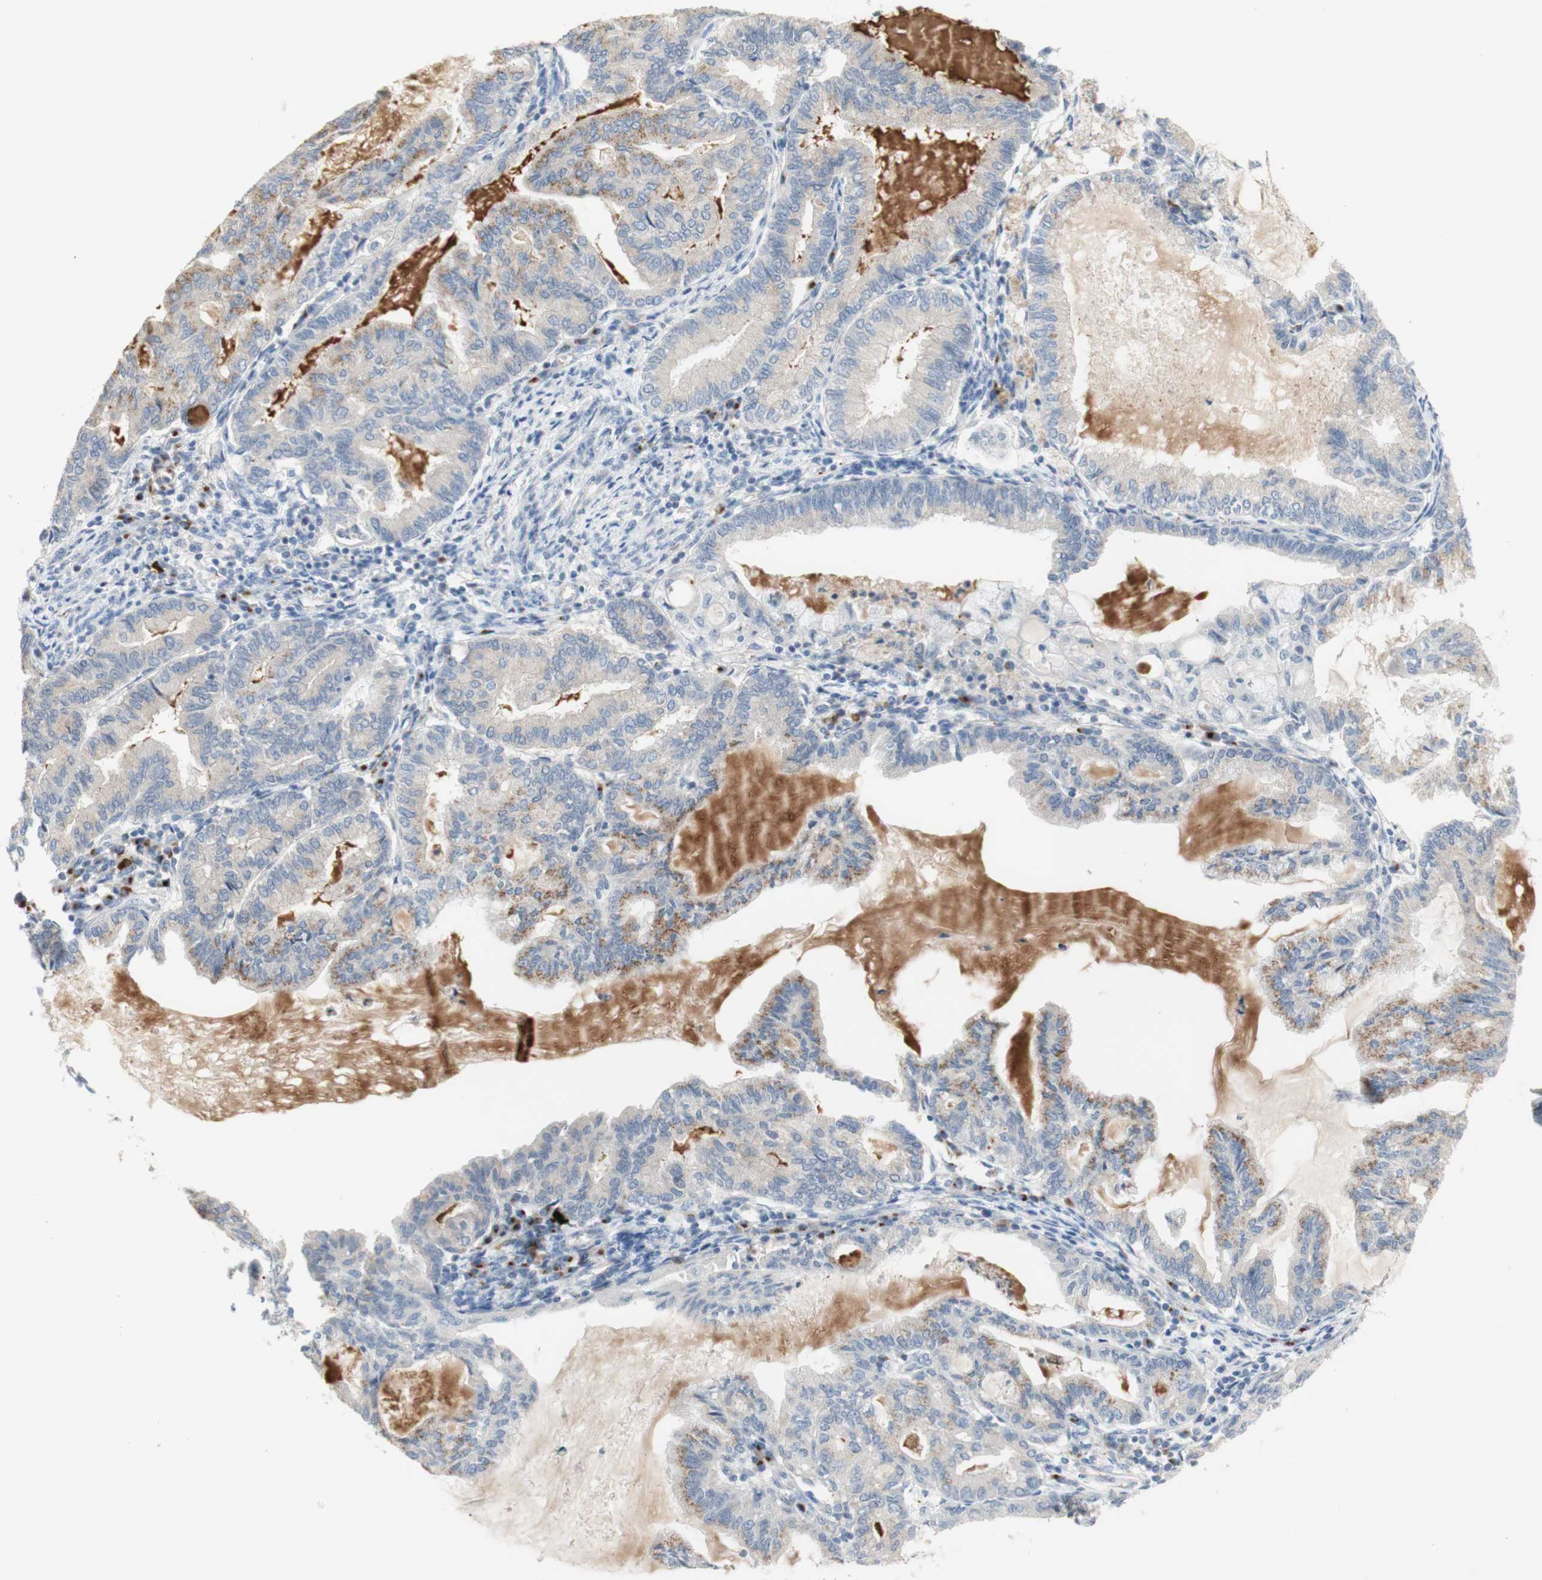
{"staining": {"intensity": "moderate", "quantity": "<25%", "location": "cytoplasmic/membranous"}, "tissue": "endometrial cancer", "cell_type": "Tumor cells", "image_type": "cancer", "snomed": [{"axis": "morphology", "description": "Adenocarcinoma, NOS"}, {"axis": "topography", "description": "Endometrium"}], "caption": "Immunohistochemistry micrograph of neoplastic tissue: endometrial cancer (adenocarcinoma) stained using immunohistochemistry (IHC) demonstrates low levels of moderate protein expression localized specifically in the cytoplasmic/membranous of tumor cells, appearing as a cytoplasmic/membranous brown color.", "gene": "MANEA", "patient": {"sex": "female", "age": 86}}